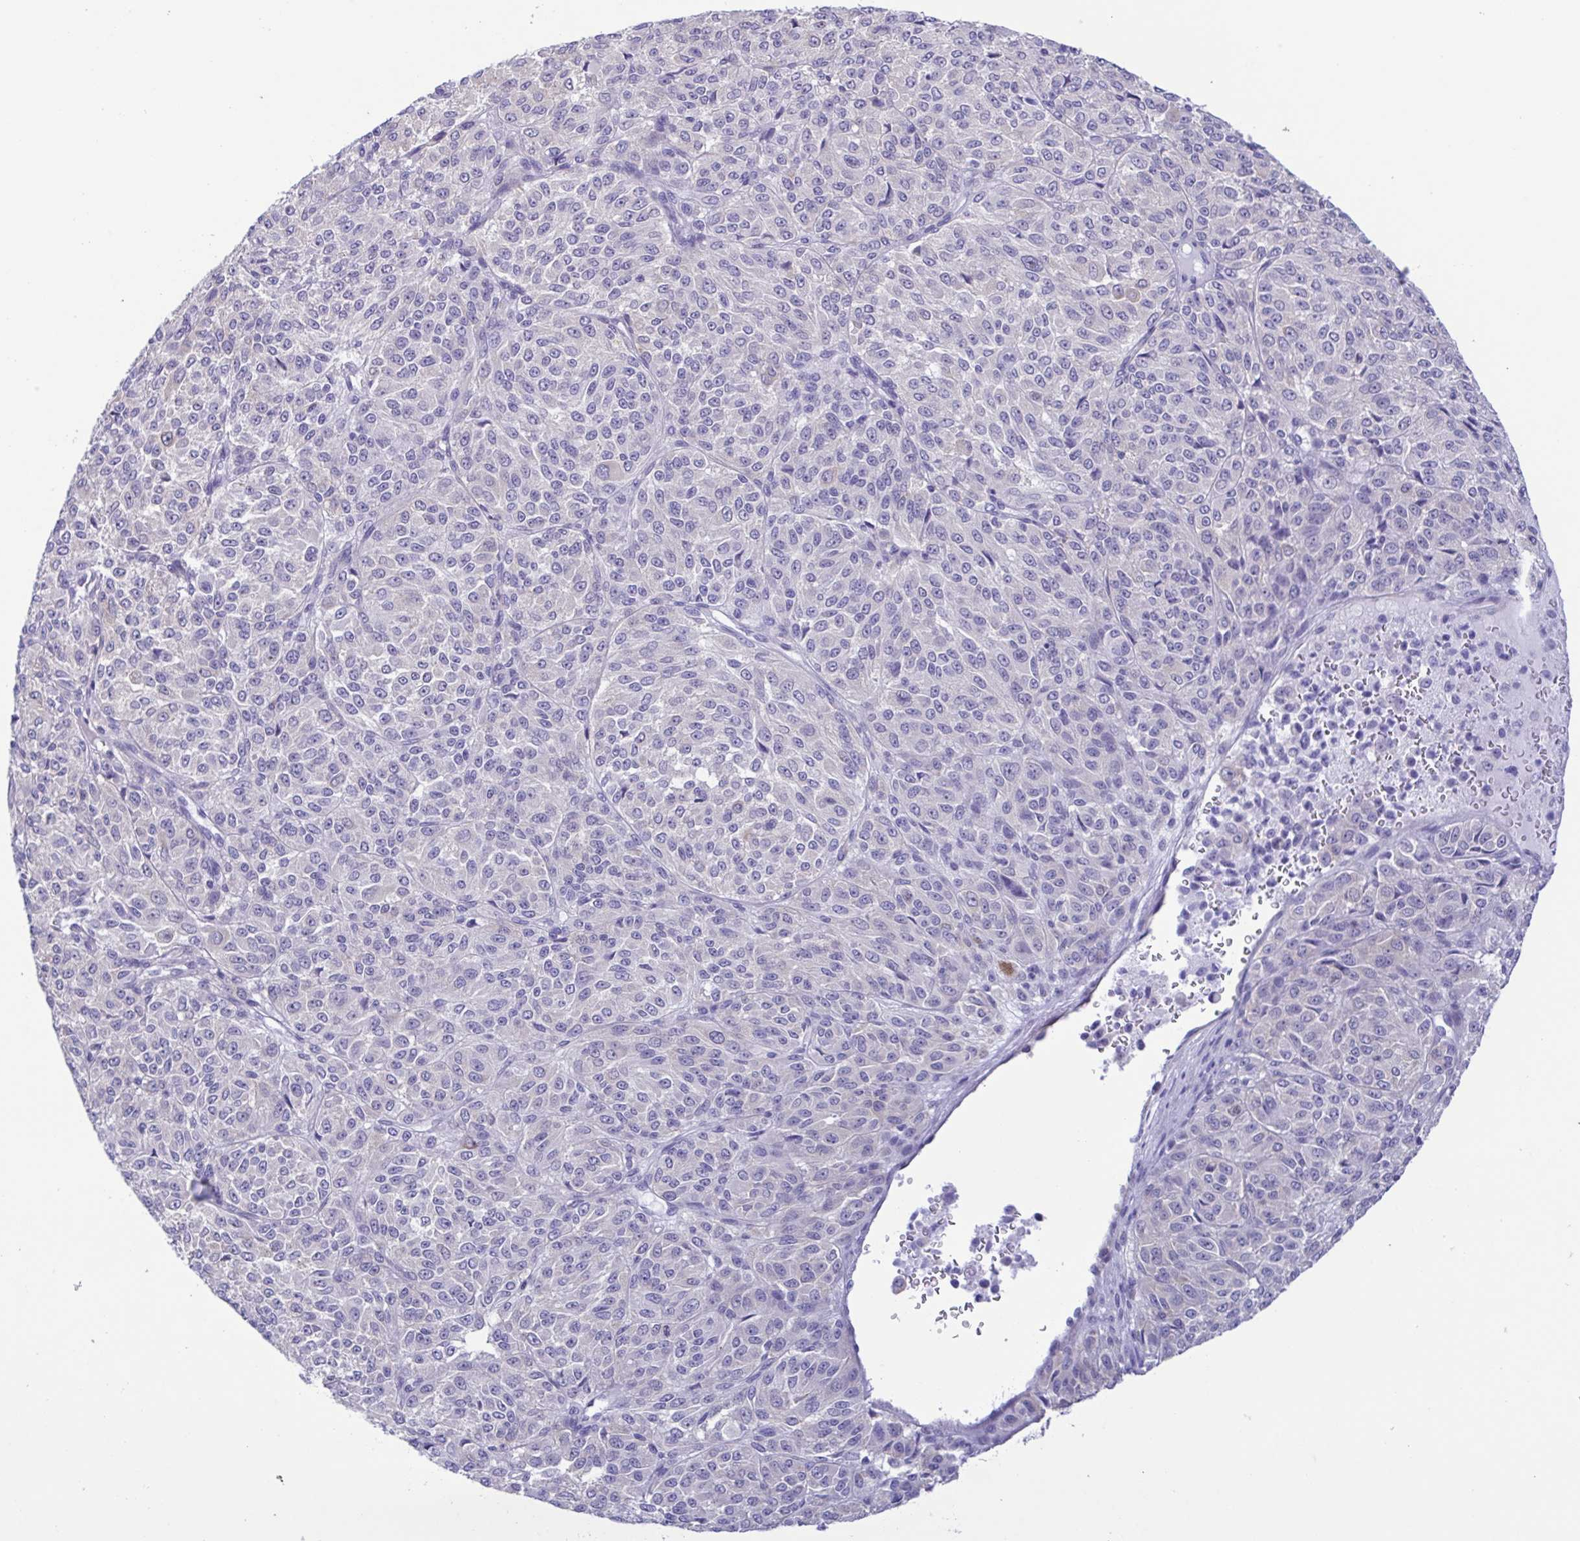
{"staining": {"intensity": "negative", "quantity": "none", "location": "none"}, "tissue": "melanoma", "cell_type": "Tumor cells", "image_type": "cancer", "snomed": [{"axis": "morphology", "description": "Malignant melanoma, Metastatic site"}, {"axis": "topography", "description": "Brain"}], "caption": "Image shows no protein positivity in tumor cells of malignant melanoma (metastatic site) tissue.", "gene": "TNNI3", "patient": {"sex": "female", "age": 56}}